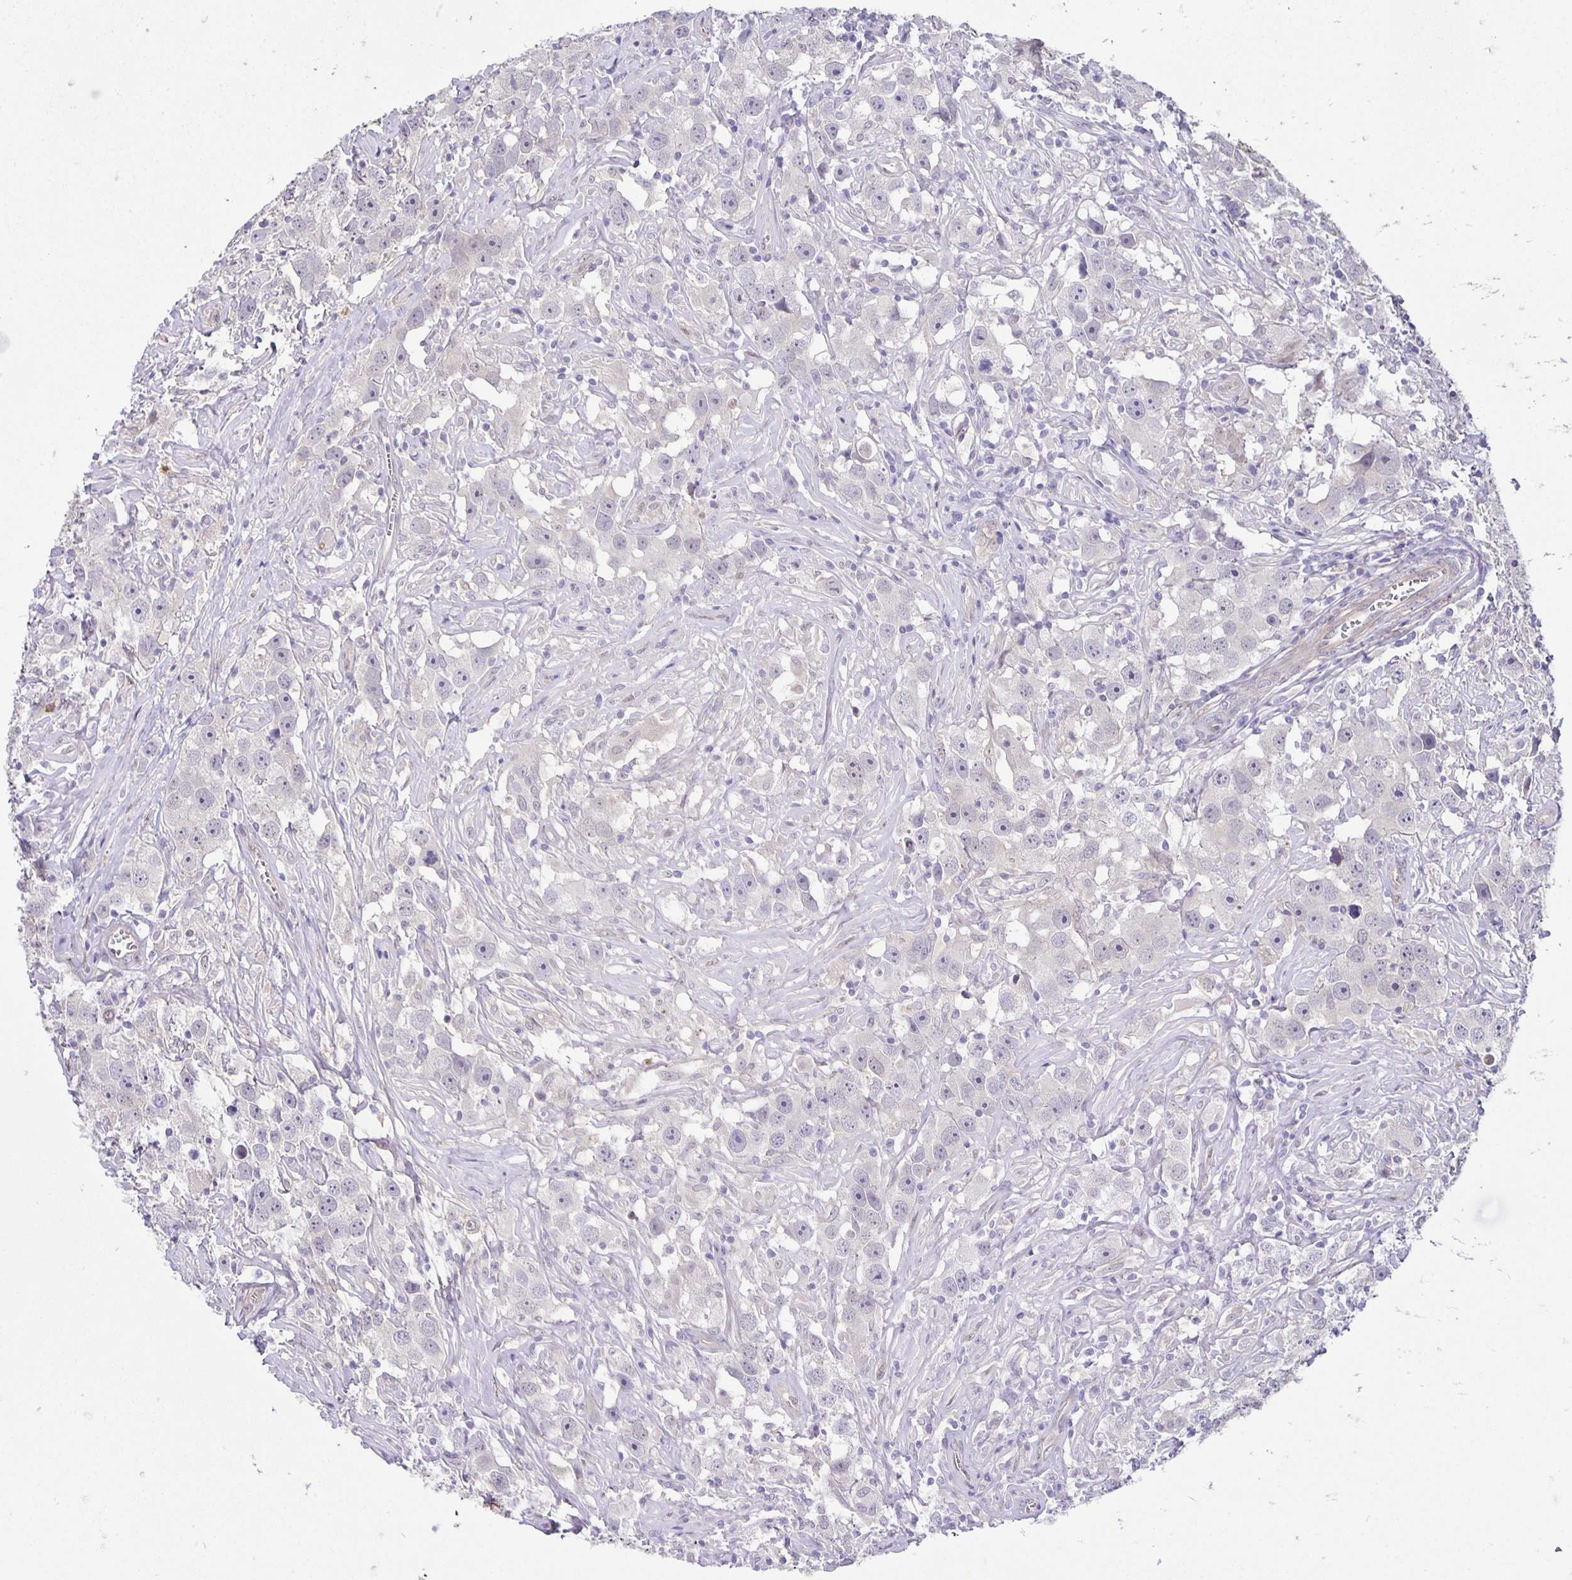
{"staining": {"intensity": "negative", "quantity": "none", "location": "none"}, "tissue": "testis cancer", "cell_type": "Tumor cells", "image_type": "cancer", "snomed": [{"axis": "morphology", "description": "Seminoma, NOS"}, {"axis": "topography", "description": "Testis"}], "caption": "The immunohistochemistry (IHC) micrograph has no significant staining in tumor cells of testis seminoma tissue.", "gene": "TAX1BP3", "patient": {"sex": "male", "age": 49}}